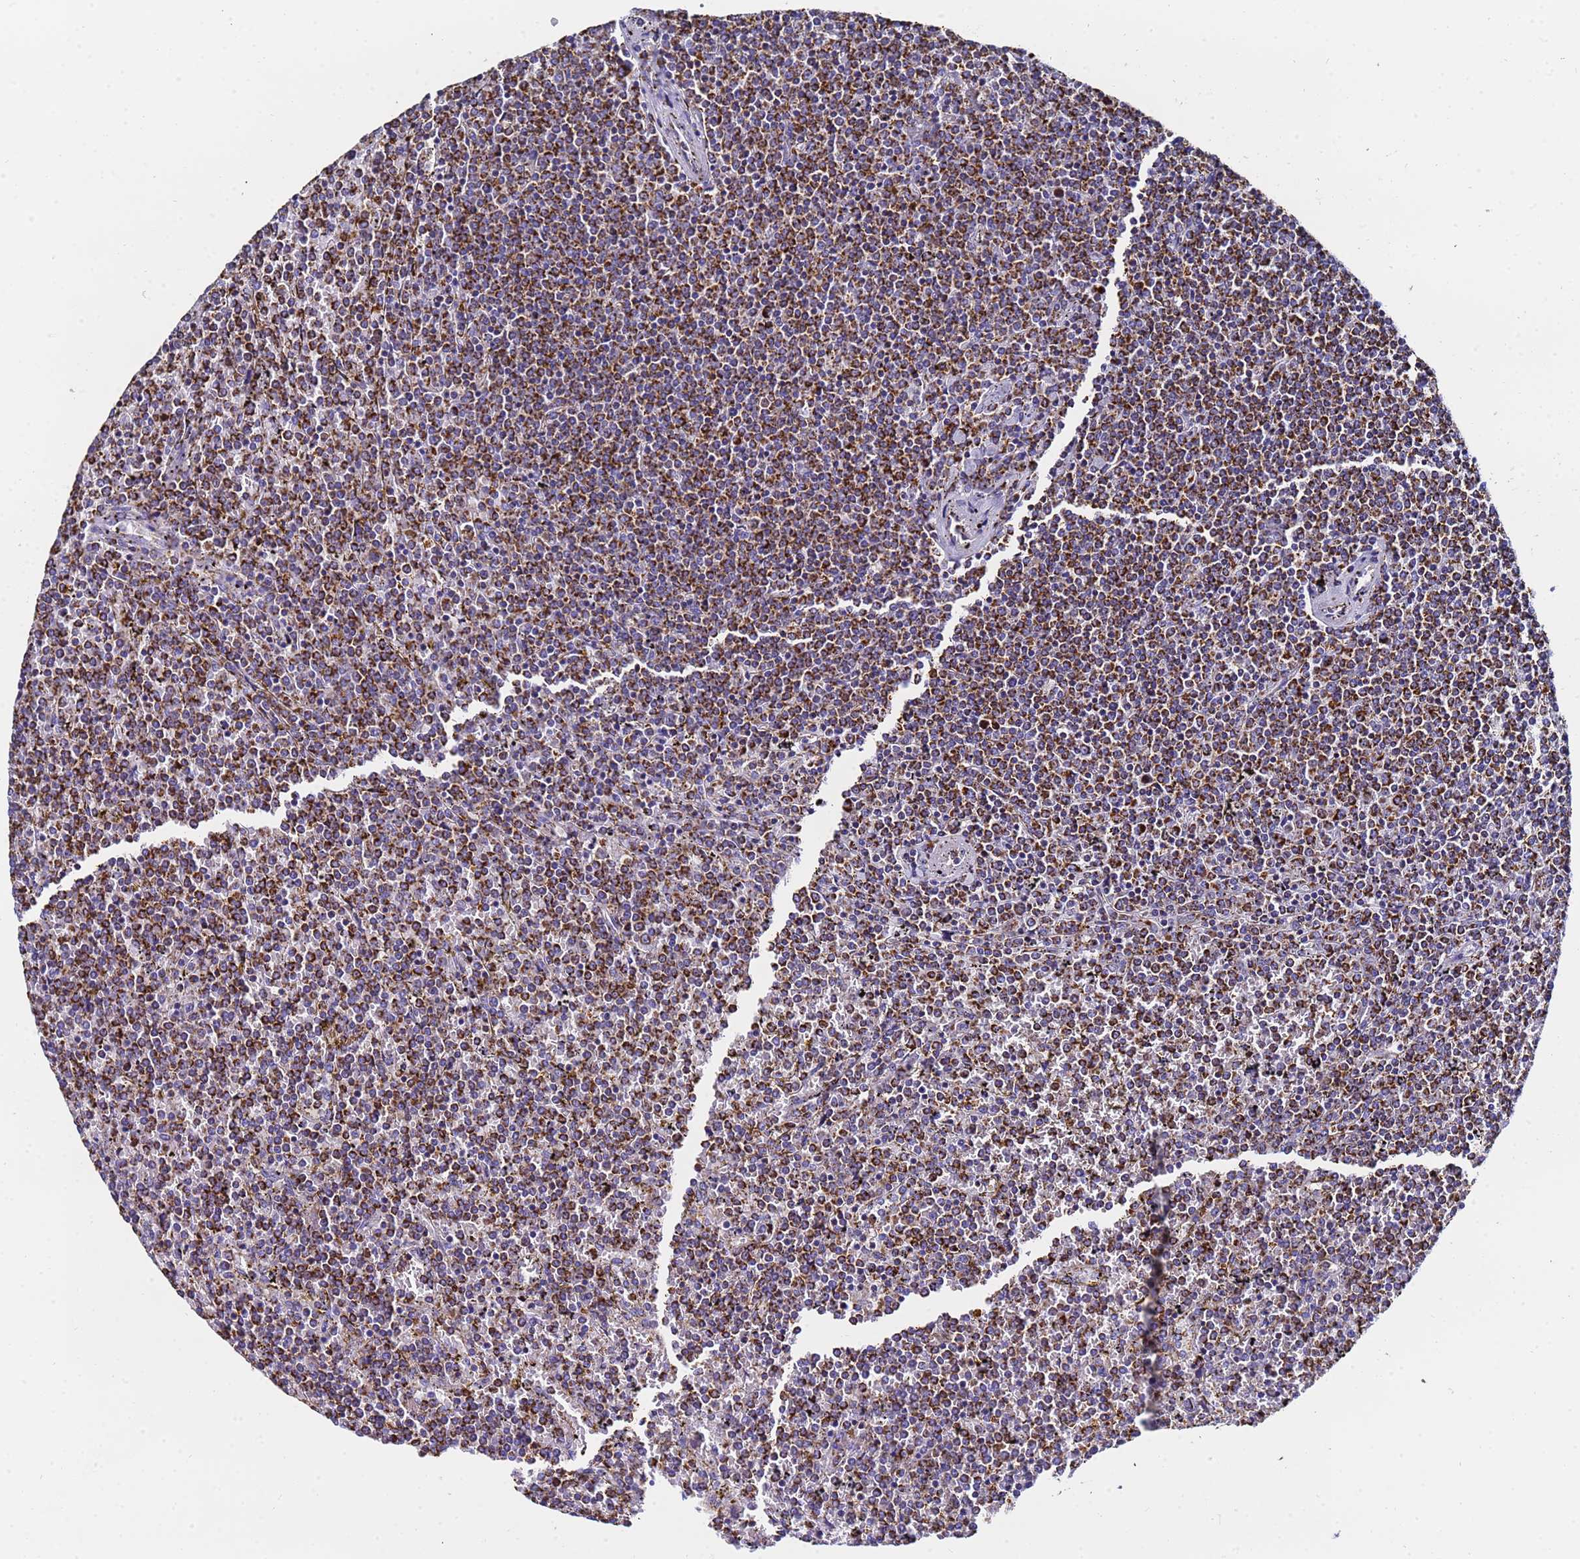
{"staining": {"intensity": "strong", "quantity": ">75%", "location": "cytoplasmic/membranous"}, "tissue": "lymphoma", "cell_type": "Tumor cells", "image_type": "cancer", "snomed": [{"axis": "morphology", "description": "Malignant lymphoma, non-Hodgkin's type, Low grade"}, {"axis": "topography", "description": "Spleen"}], "caption": "Immunohistochemical staining of lymphoma shows high levels of strong cytoplasmic/membranous expression in approximately >75% of tumor cells.", "gene": "PHB2", "patient": {"sex": "female", "age": 19}}